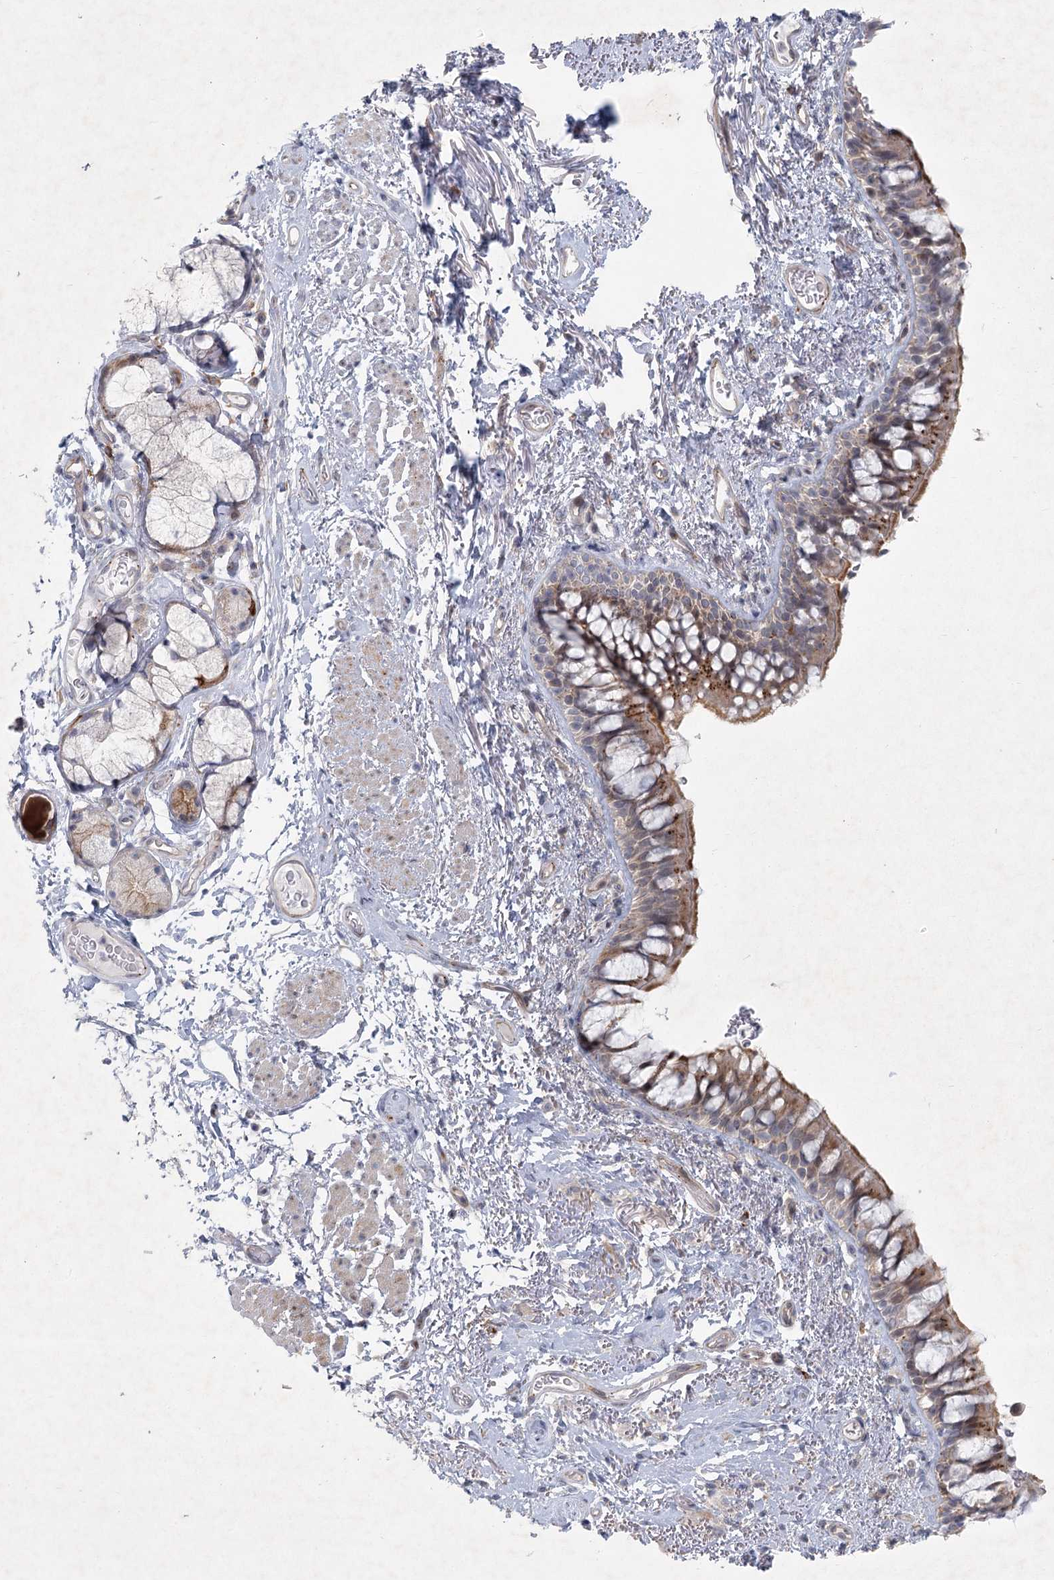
{"staining": {"intensity": "moderate", "quantity": "25%-75%", "location": "cytoplasmic/membranous"}, "tissue": "bronchus", "cell_type": "Respiratory epithelial cells", "image_type": "normal", "snomed": [{"axis": "morphology", "description": "Normal tissue, NOS"}, {"axis": "topography", "description": "Cartilage tissue"}, {"axis": "topography", "description": "Bronchus"}], "caption": "About 25%-75% of respiratory epithelial cells in benign human bronchus show moderate cytoplasmic/membranous protein staining as visualized by brown immunohistochemical staining.", "gene": "FAM110C", "patient": {"sex": "female", "age": 73}}